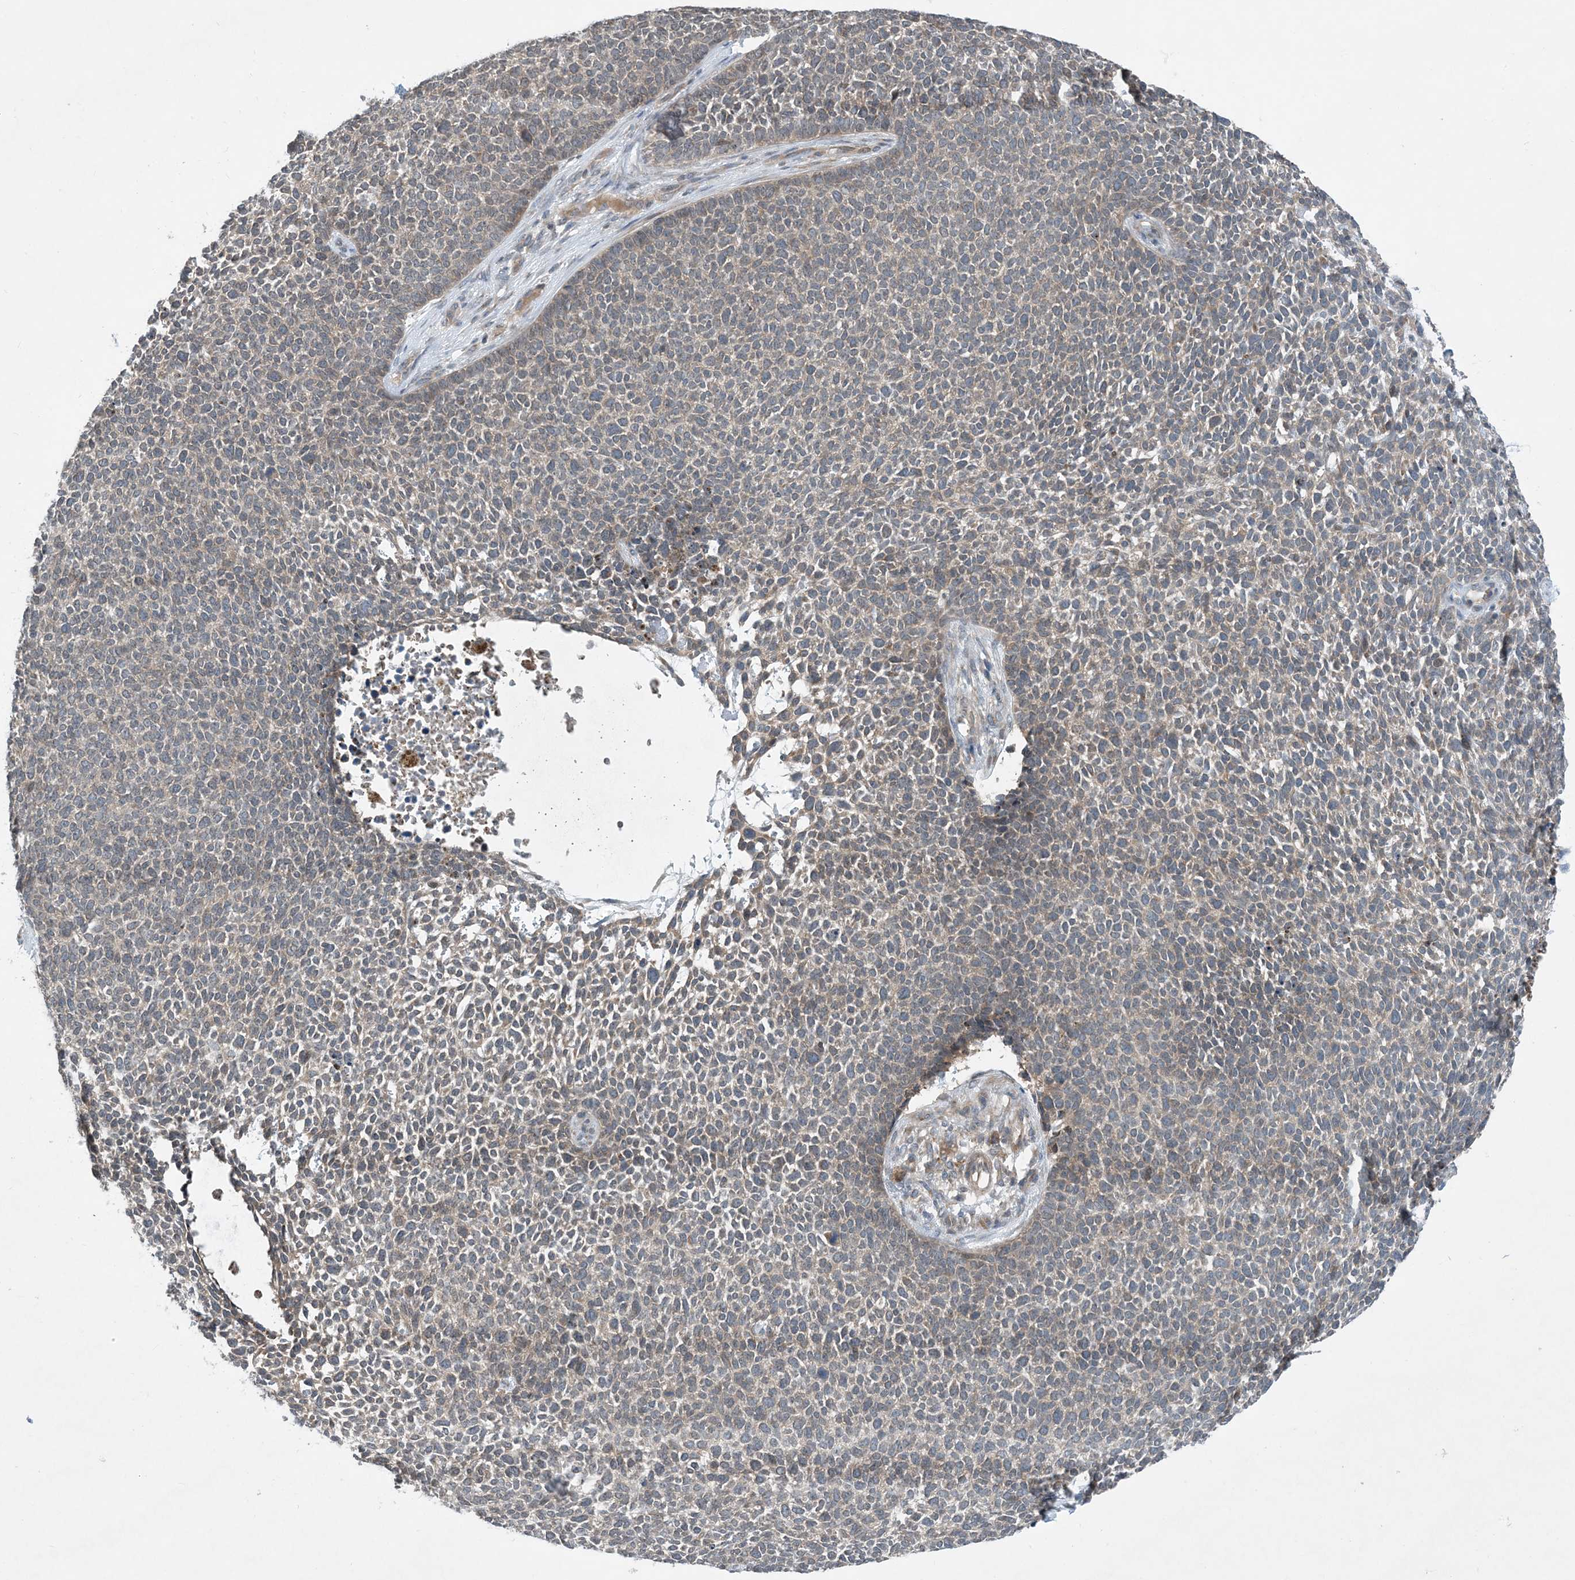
{"staining": {"intensity": "weak", "quantity": "25%-75%", "location": "cytoplasmic/membranous"}, "tissue": "skin cancer", "cell_type": "Tumor cells", "image_type": "cancer", "snomed": [{"axis": "morphology", "description": "Basal cell carcinoma"}, {"axis": "topography", "description": "Skin"}], "caption": "Immunohistochemistry (IHC) (DAB) staining of basal cell carcinoma (skin) displays weak cytoplasmic/membranous protein expression in about 25%-75% of tumor cells.", "gene": "PHOSPHO2", "patient": {"sex": "female", "age": 84}}